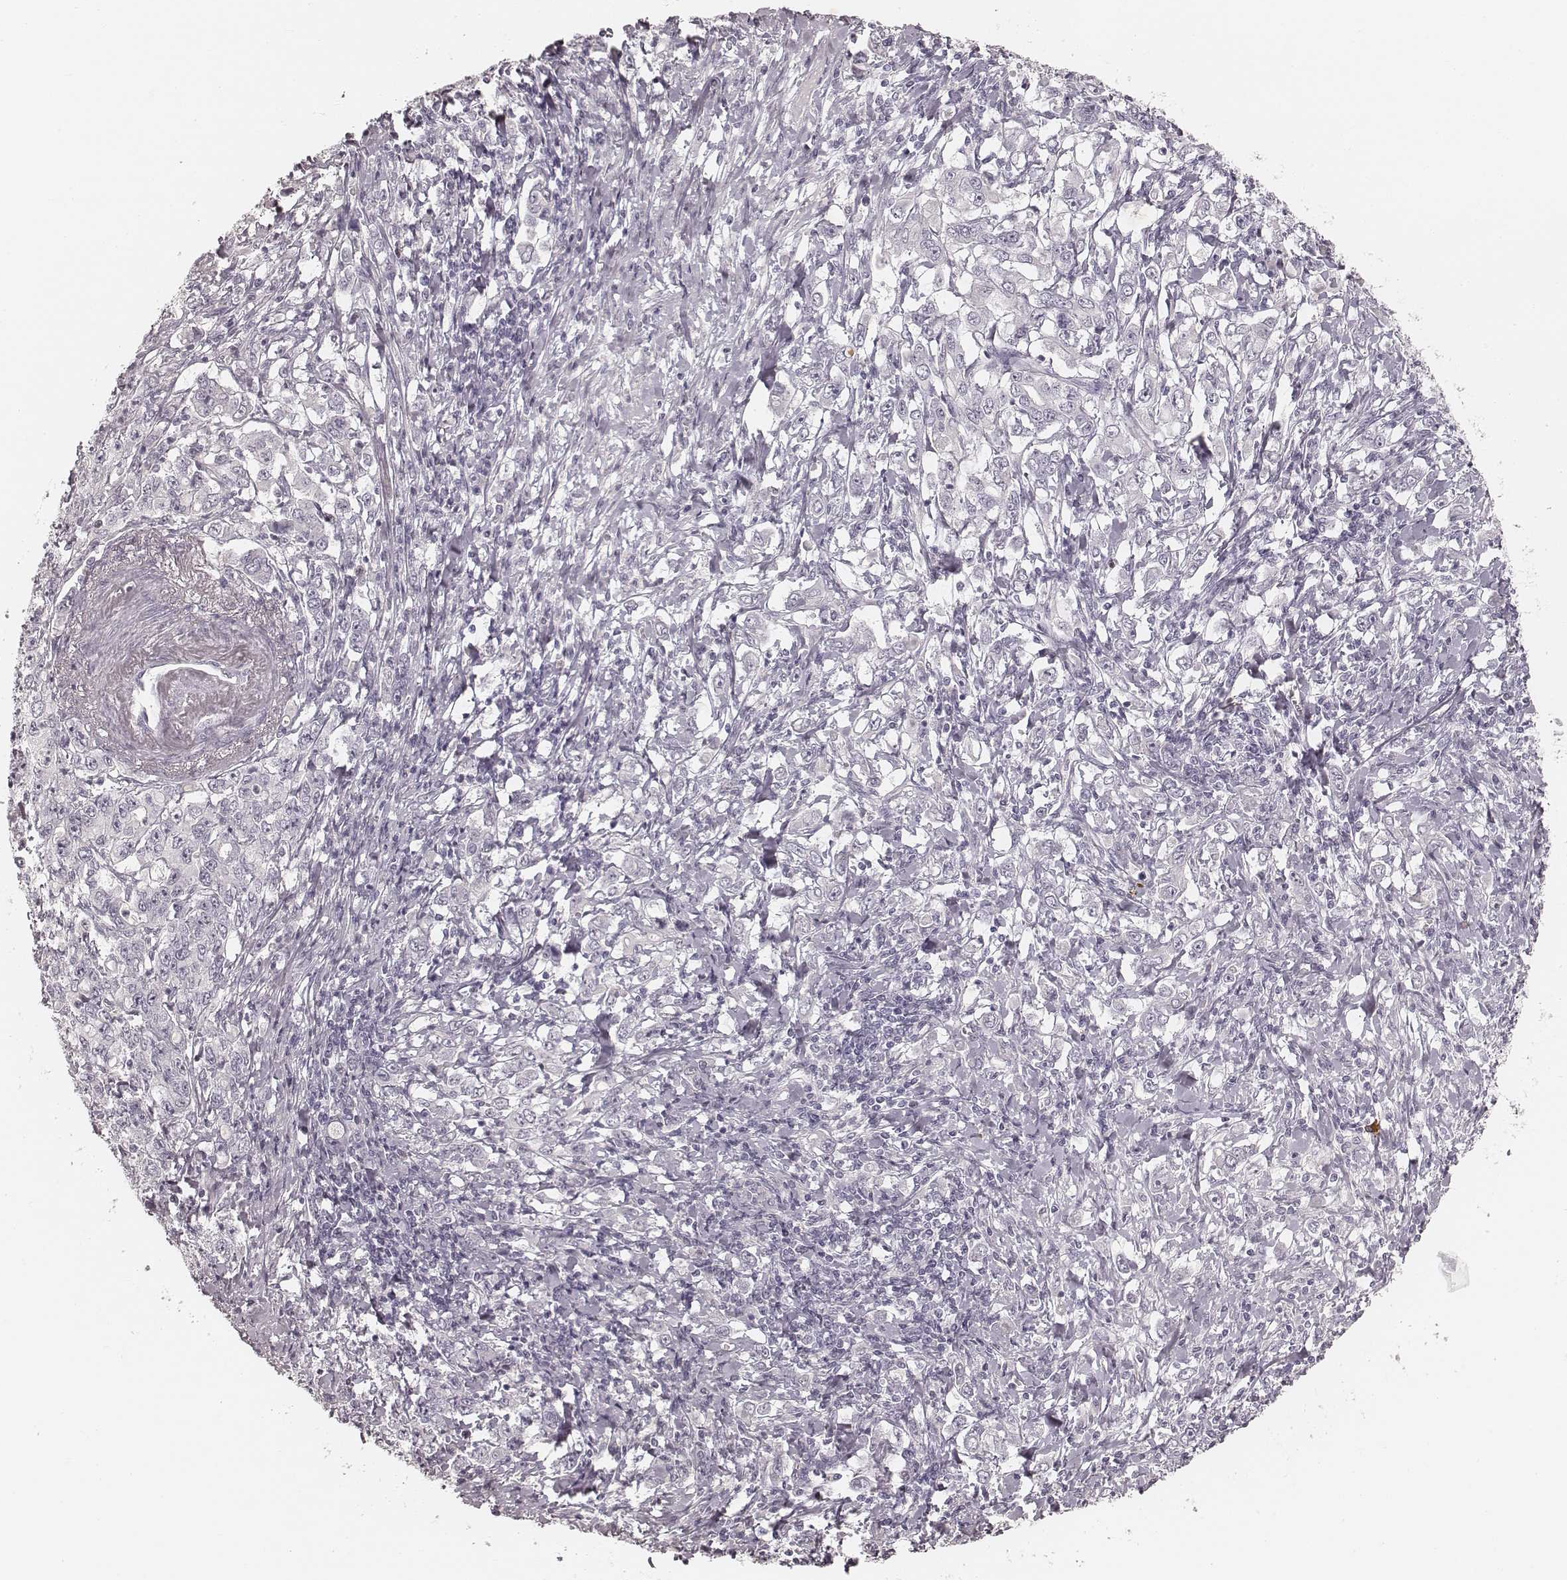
{"staining": {"intensity": "negative", "quantity": "none", "location": "none"}, "tissue": "stomach cancer", "cell_type": "Tumor cells", "image_type": "cancer", "snomed": [{"axis": "morphology", "description": "Adenocarcinoma, NOS"}, {"axis": "topography", "description": "Stomach, lower"}], "caption": "This is an IHC image of human adenocarcinoma (stomach). There is no expression in tumor cells.", "gene": "TEX37", "patient": {"sex": "female", "age": 72}}